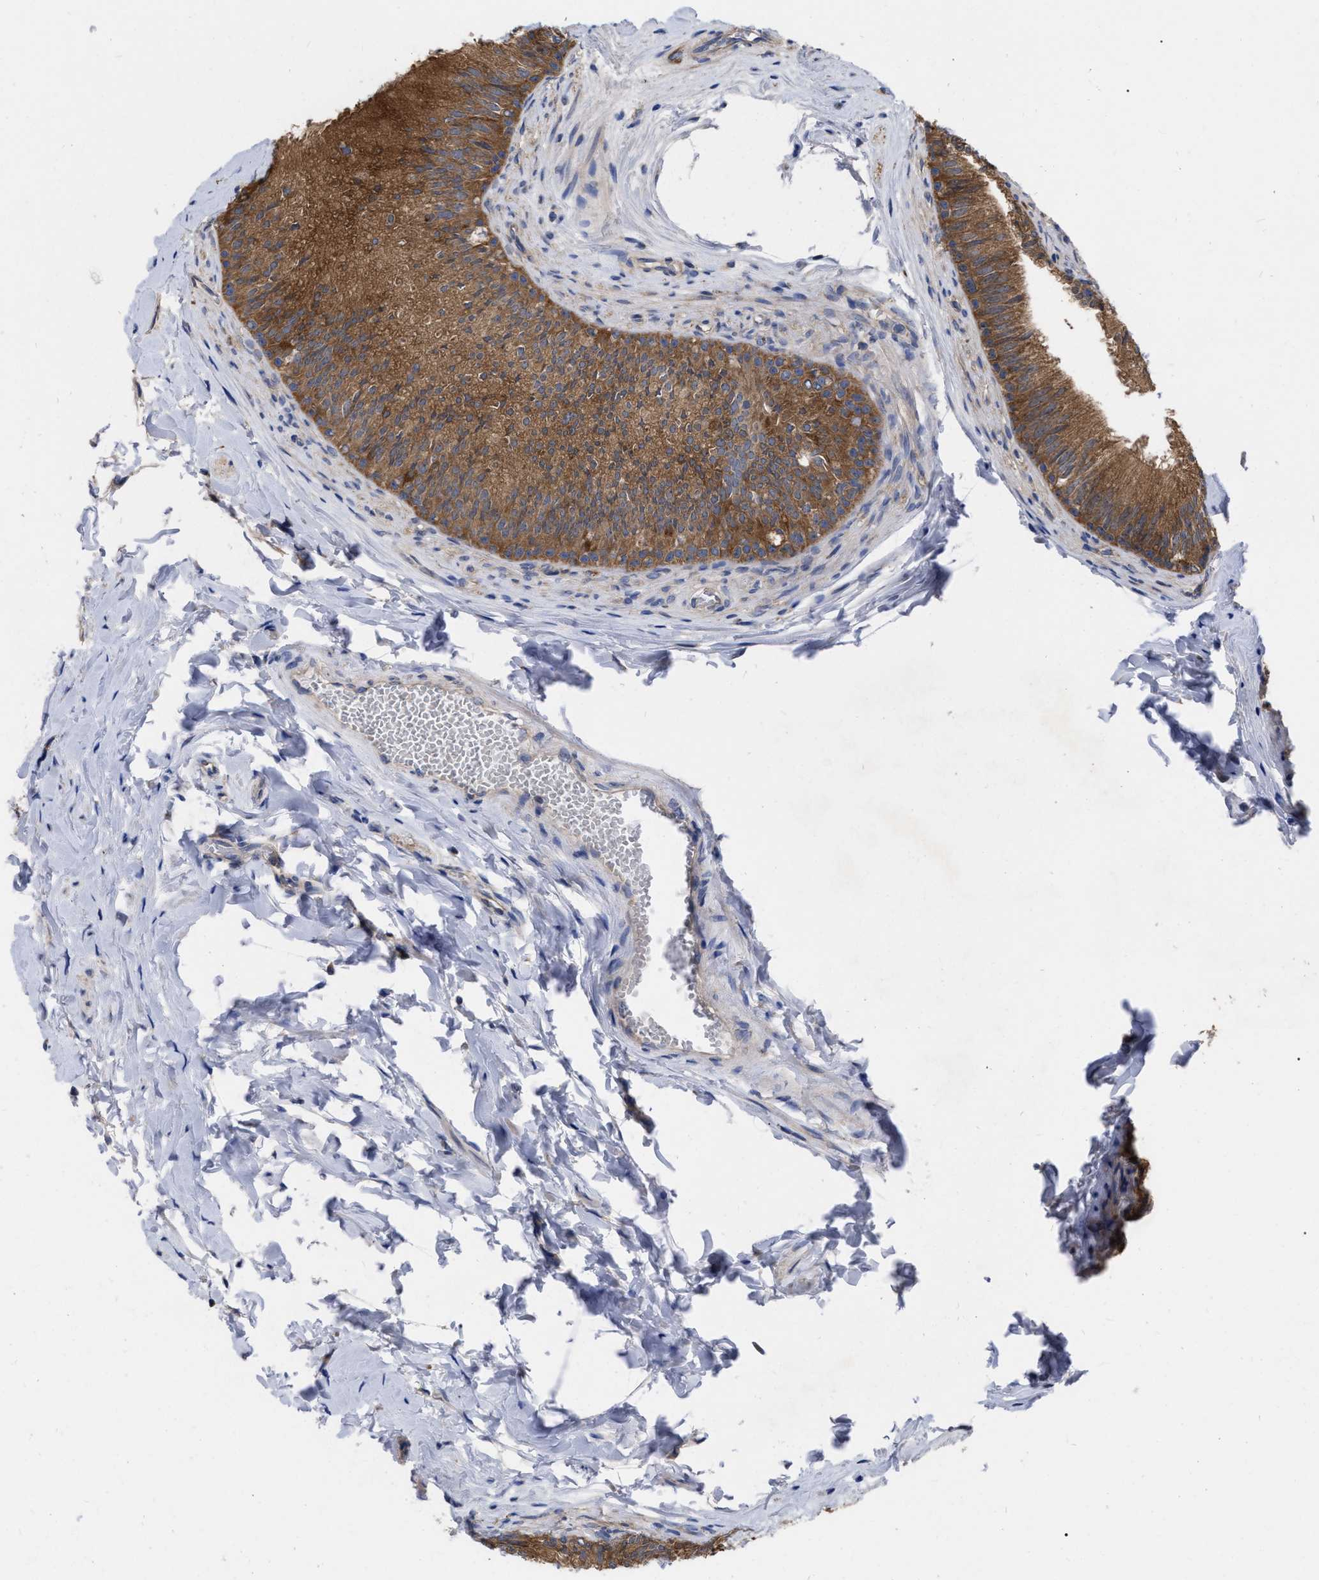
{"staining": {"intensity": "moderate", "quantity": ">75%", "location": "cytoplasmic/membranous"}, "tissue": "epididymis", "cell_type": "Glandular cells", "image_type": "normal", "snomed": [{"axis": "morphology", "description": "Normal tissue, NOS"}, {"axis": "topography", "description": "Testis"}, {"axis": "topography", "description": "Epididymis"}], "caption": "Moderate cytoplasmic/membranous staining is present in about >75% of glandular cells in unremarkable epididymis. (Stains: DAB in brown, nuclei in blue, Microscopy: brightfield microscopy at high magnification).", "gene": "CDKN2C", "patient": {"sex": "male", "age": 36}}